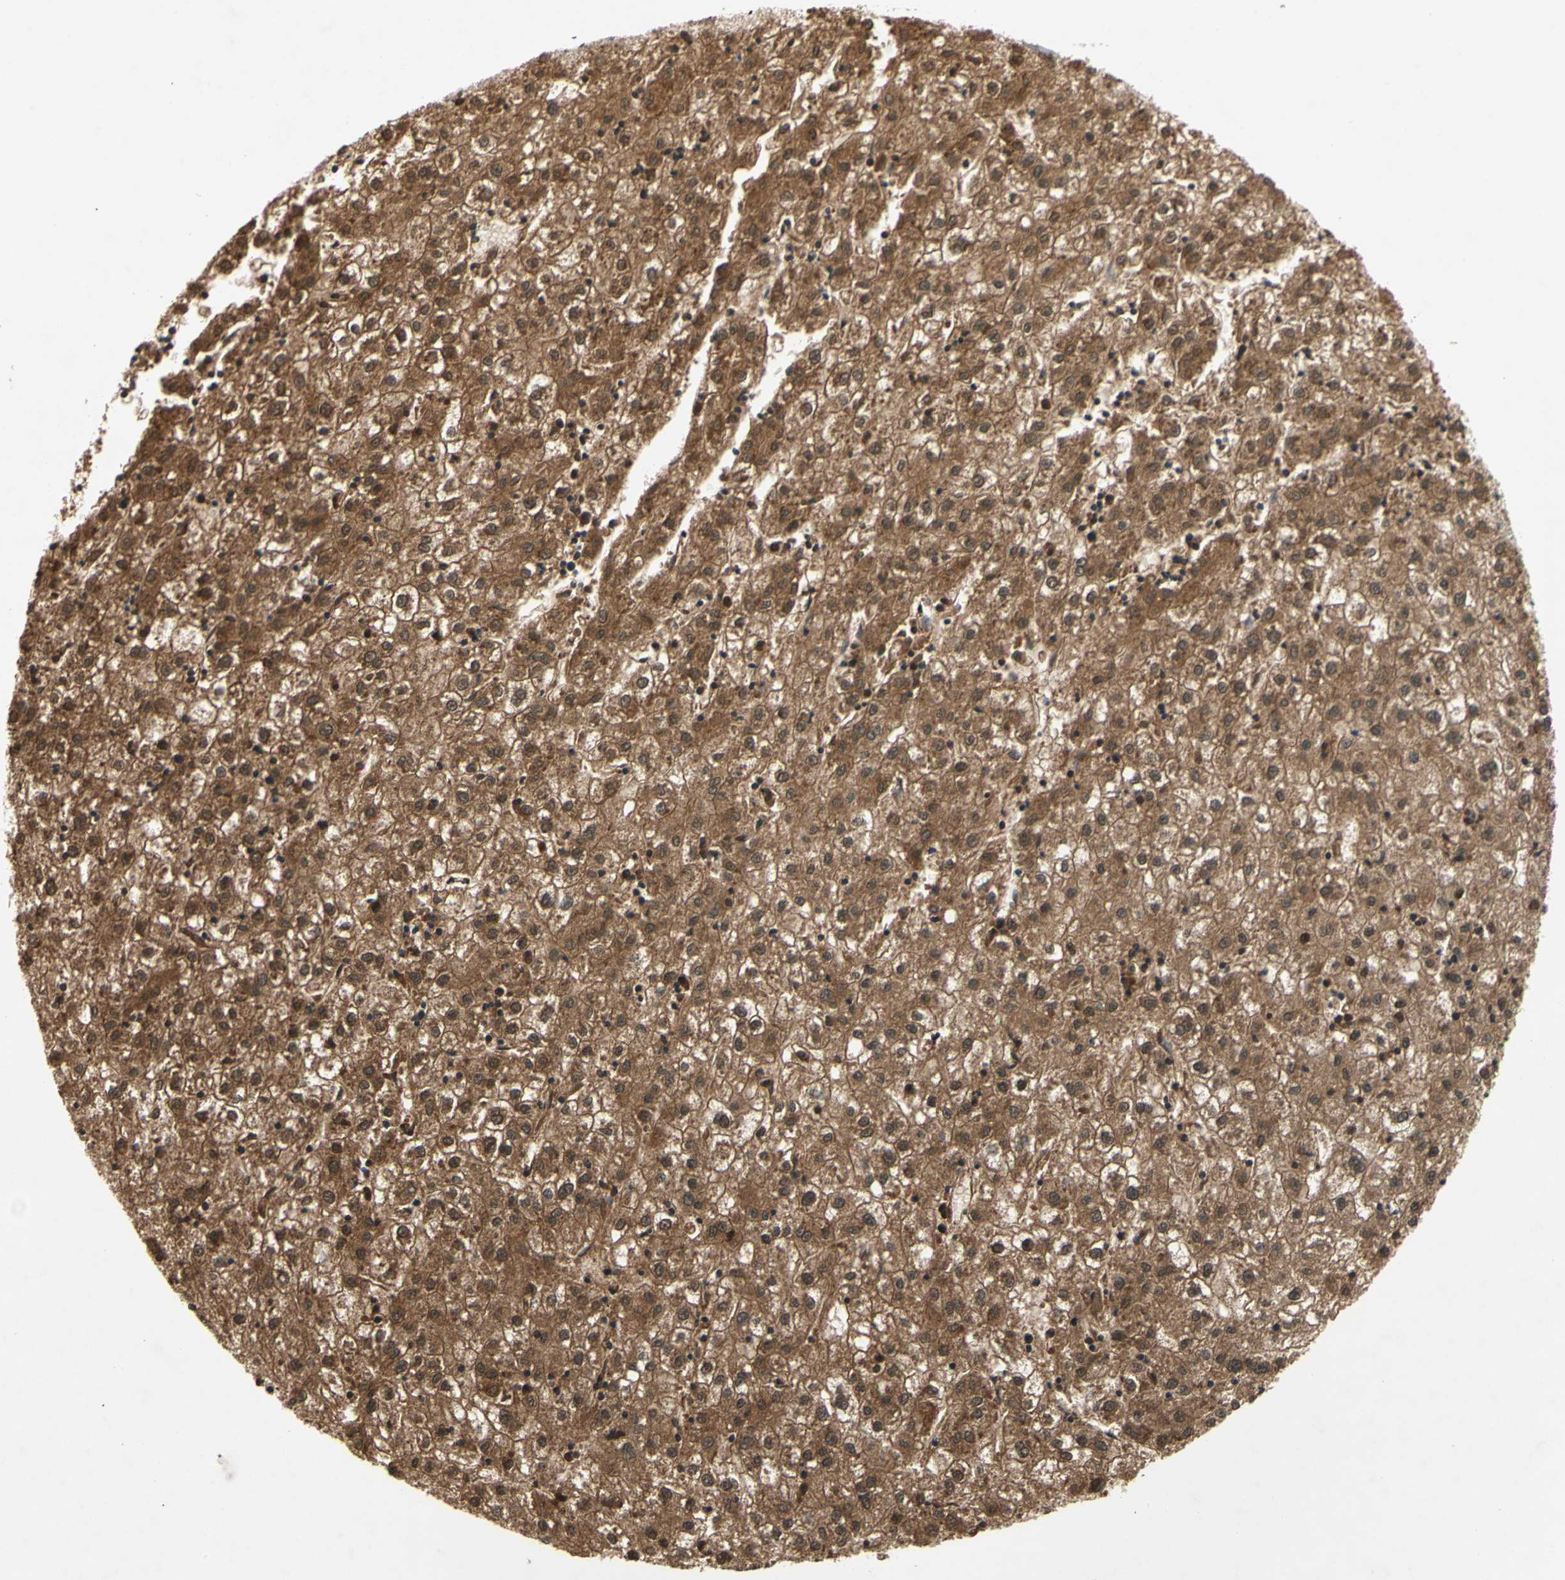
{"staining": {"intensity": "moderate", "quantity": ">75%", "location": "cytoplasmic/membranous"}, "tissue": "liver cancer", "cell_type": "Tumor cells", "image_type": "cancer", "snomed": [{"axis": "morphology", "description": "Carcinoma, Hepatocellular, NOS"}, {"axis": "topography", "description": "Liver"}], "caption": "Hepatocellular carcinoma (liver) stained for a protein (brown) displays moderate cytoplasmic/membranous positive expression in approximately >75% of tumor cells.", "gene": "GSR", "patient": {"sex": "male", "age": 72}}